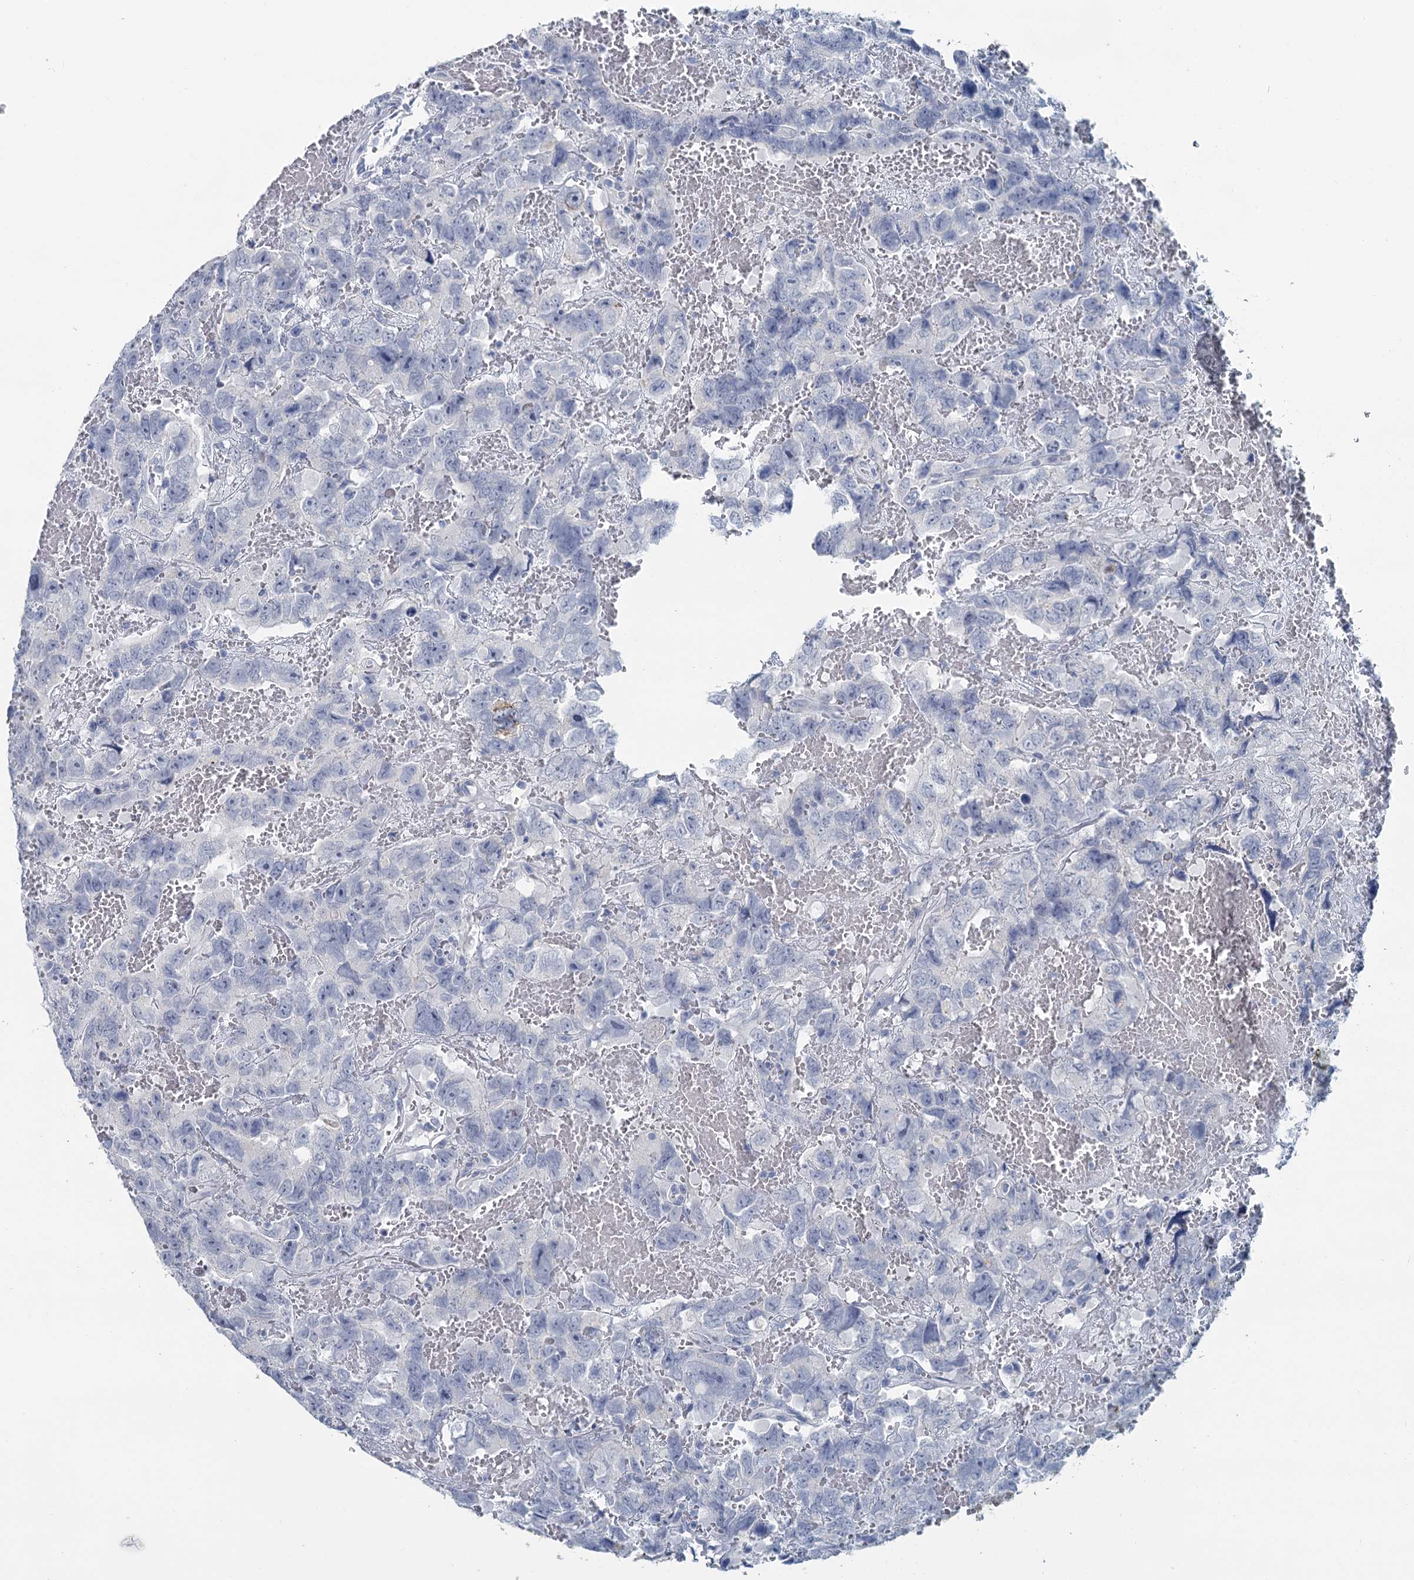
{"staining": {"intensity": "negative", "quantity": "none", "location": "none"}, "tissue": "testis cancer", "cell_type": "Tumor cells", "image_type": "cancer", "snomed": [{"axis": "morphology", "description": "Carcinoma, Embryonal, NOS"}, {"axis": "topography", "description": "Testis"}], "caption": "Immunohistochemistry (IHC) of human testis cancer (embryonal carcinoma) displays no staining in tumor cells.", "gene": "CHGA", "patient": {"sex": "male", "age": 45}}